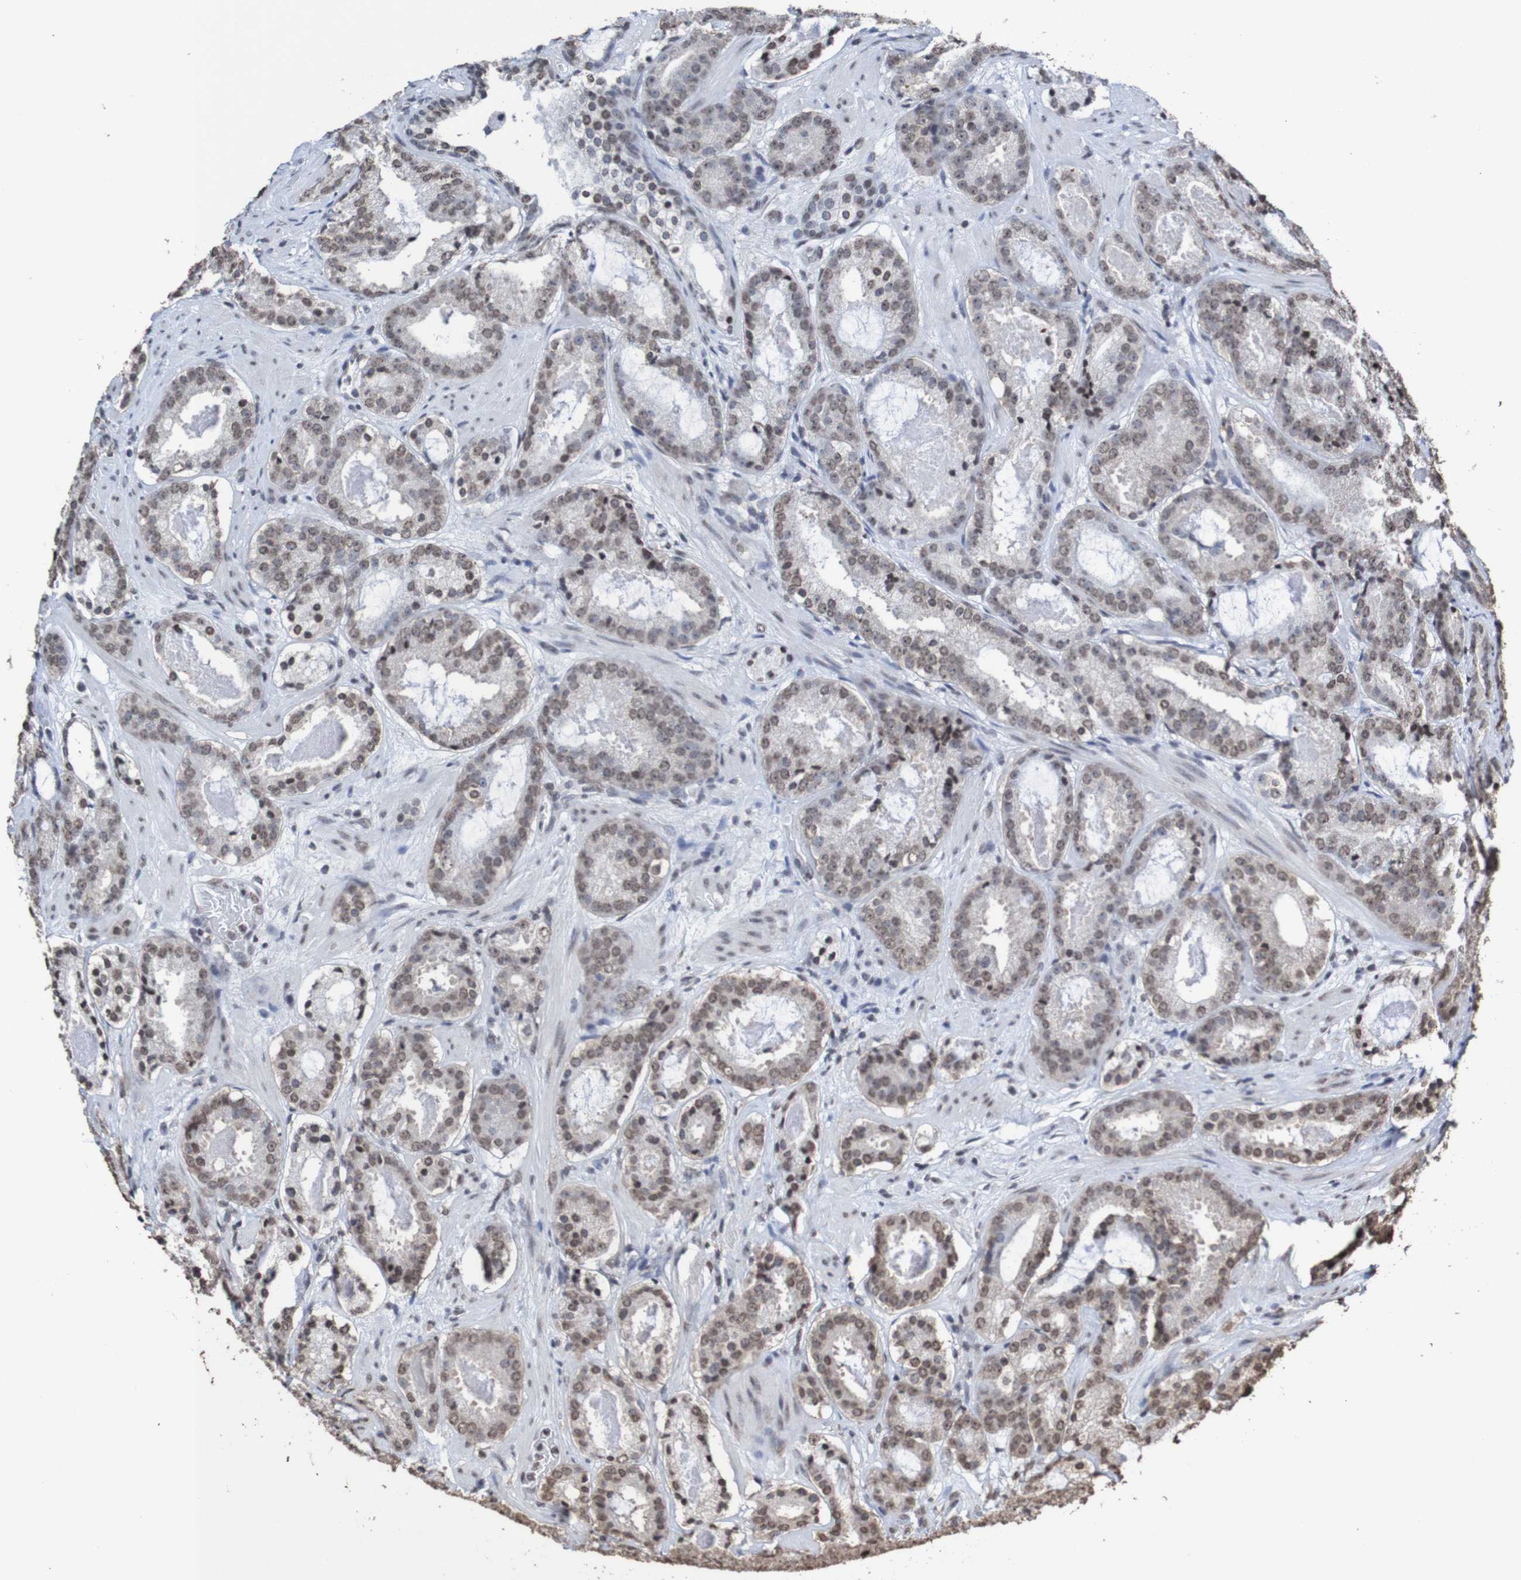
{"staining": {"intensity": "weak", "quantity": ">75%", "location": "nuclear"}, "tissue": "prostate cancer", "cell_type": "Tumor cells", "image_type": "cancer", "snomed": [{"axis": "morphology", "description": "Adenocarcinoma, Low grade"}, {"axis": "topography", "description": "Prostate"}], "caption": "Brown immunohistochemical staining in adenocarcinoma (low-grade) (prostate) exhibits weak nuclear positivity in approximately >75% of tumor cells. Nuclei are stained in blue.", "gene": "GFI1", "patient": {"sex": "male", "age": 69}}